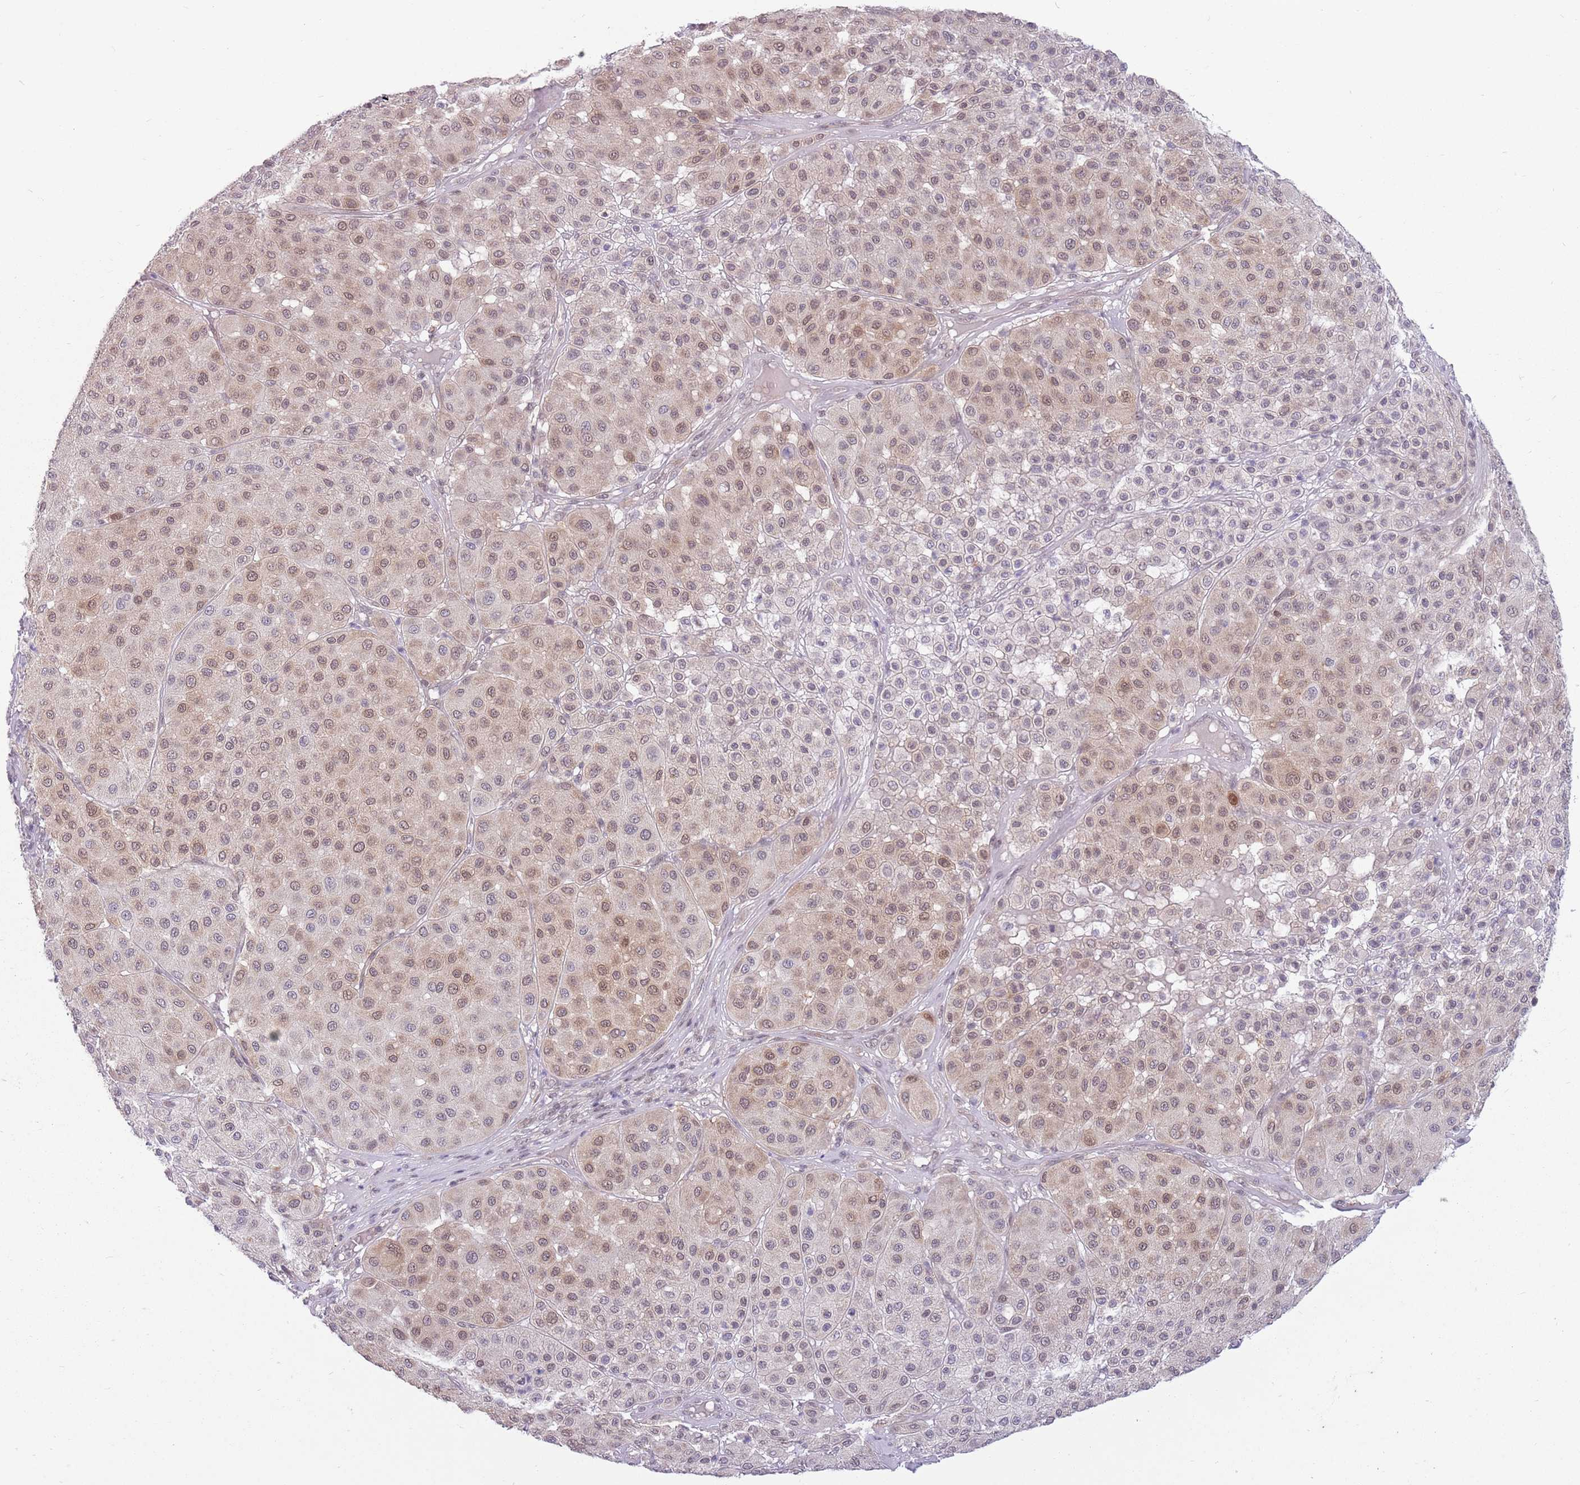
{"staining": {"intensity": "moderate", "quantity": "25%-75%", "location": "nuclear"}, "tissue": "melanoma", "cell_type": "Tumor cells", "image_type": "cancer", "snomed": [{"axis": "morphology", "description": "Malignant melanoma, Metastatic site"}, {"axis": "topography", "description": "Smooth muscle"}], "caption": "IHC staining of melanoma, which displays medium levels of moderate nuclear positivity in approximately 25%-75% of tumor cells indicating moderate nuclear protein positivity. The staining was performed using DAB (brown) for protein detection and nuclei were counterstained in hematoxylin (blue).", "gene": "ZNF574", "patient": {"sex": "male", "age": 41}}